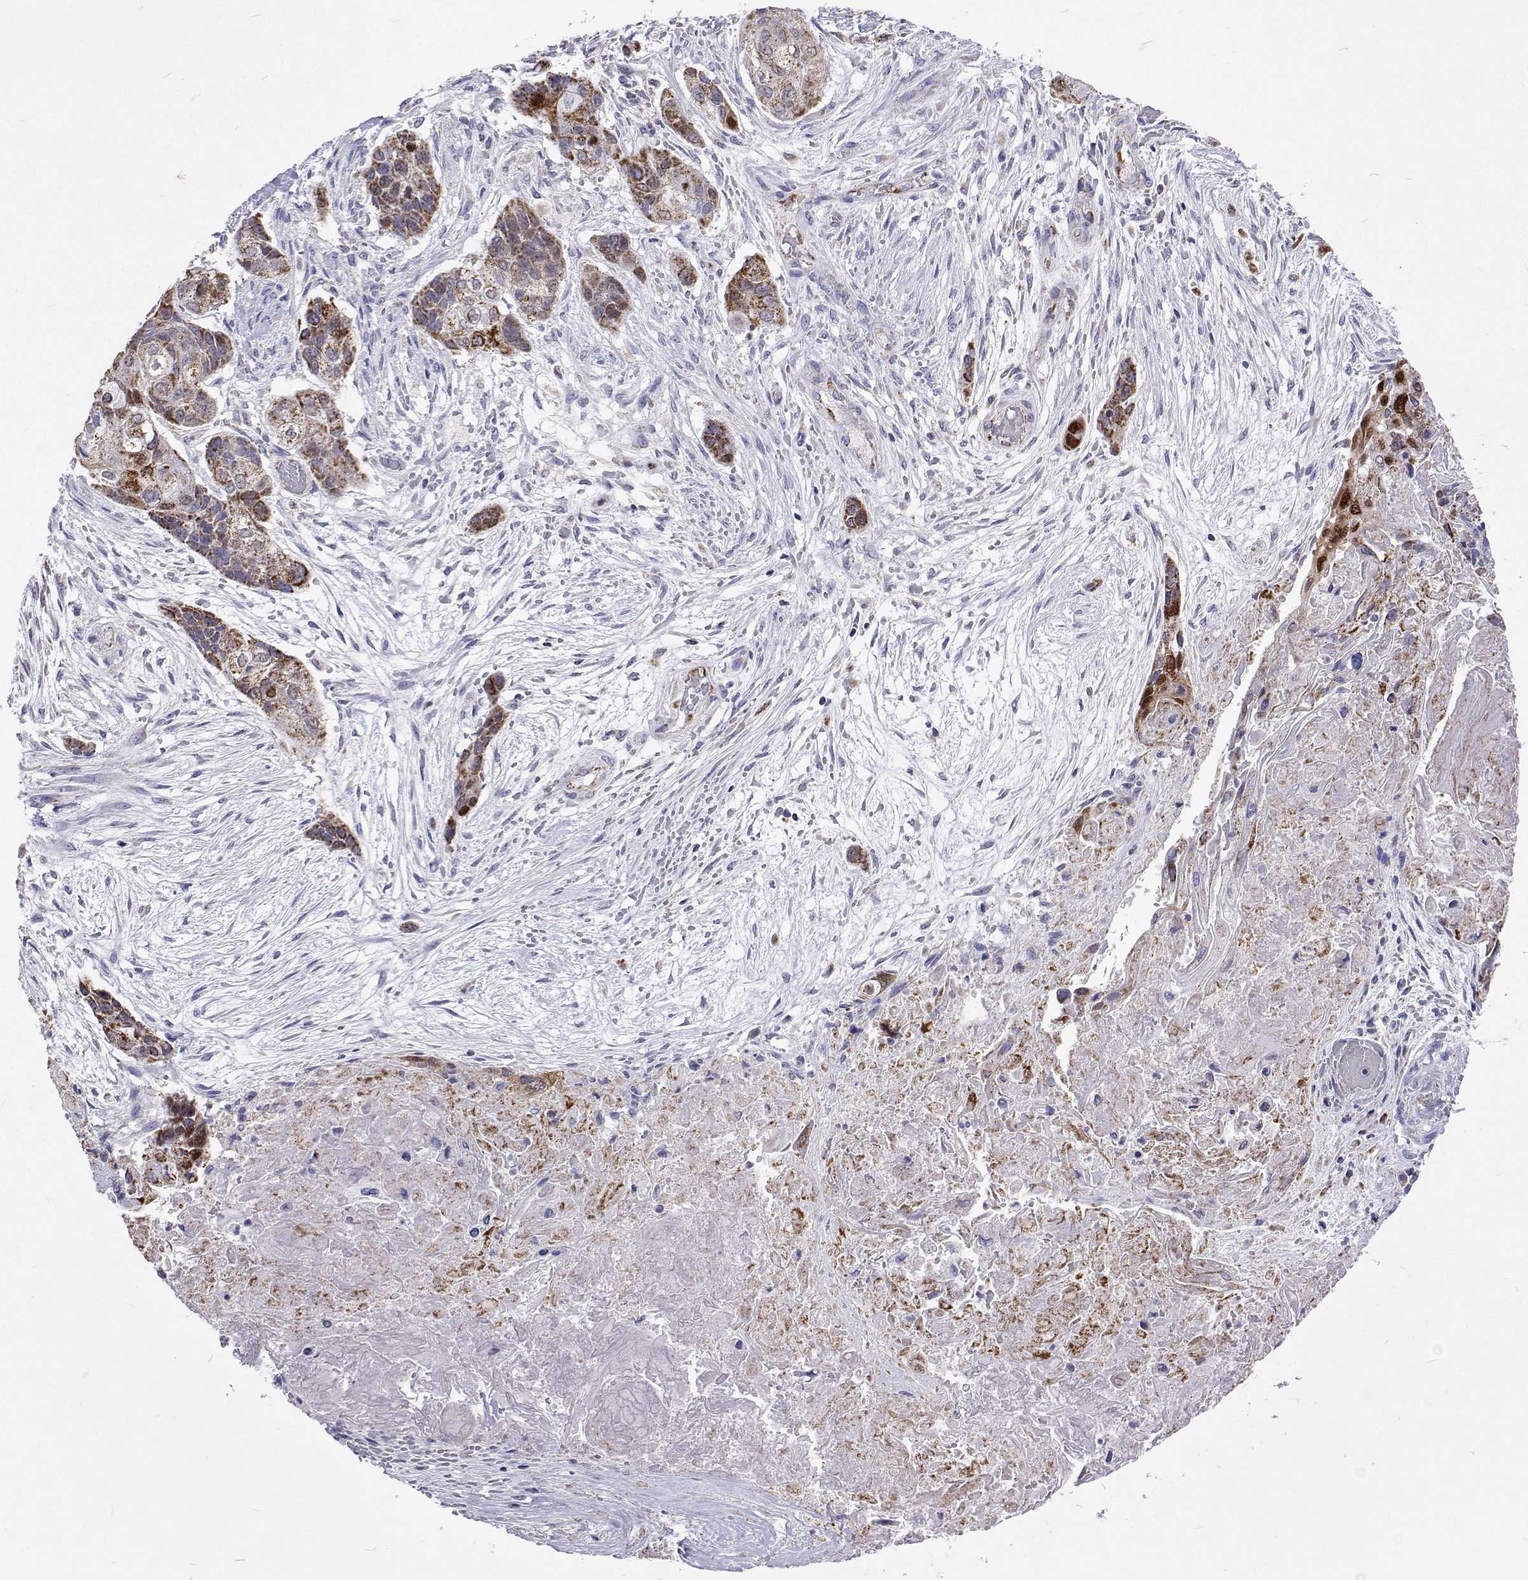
{"staining": {"intensity": "strong", "quantity": "25%-75%", "location": "cytoplasmic/membranous"}, "tissue": "lung cancer", "cell_type": "Tumor cells", "image_type": "cancer", "snomed": [{"axis": "morphology", "description": "Squamous cell carcinoma, NOS"}, {"axis": "topography", "description": "Lung"}], "caption": "Lung cancer (squamous cell carcinoma) was stained to show a protein in brown. There is high levels of strong cytoplasmic/membranous staining in about 25%-75% of tumor cells. (DAB (3,3'-diaminobenzidine) IHC, brown staining for protein, blue staining for nuclei).", "gene": "MCCC2", "patient": {"sex": "male", "age": 69}}